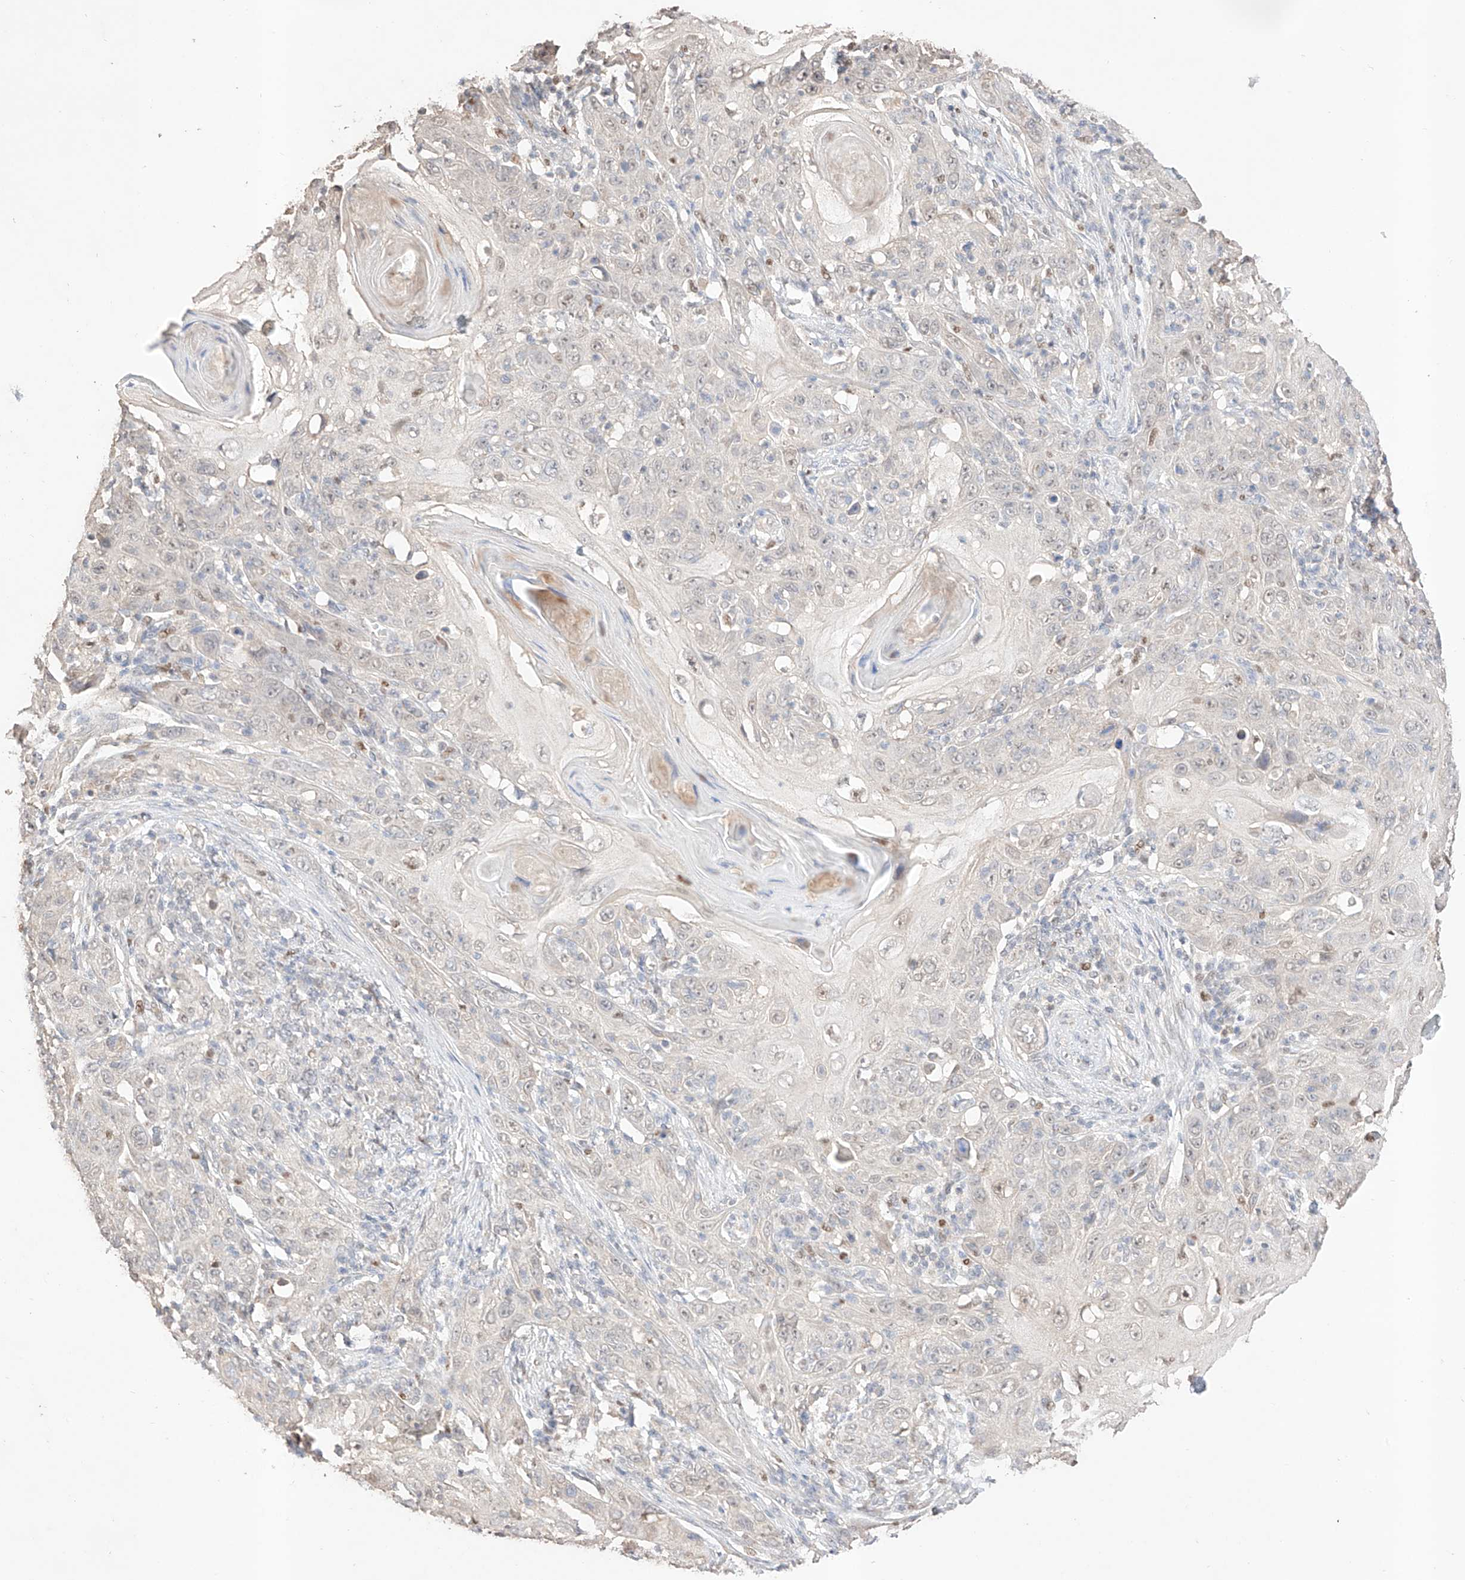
{"staining": {"intensity": "negative", "quantity": "none", "location": "none"}, "tissue": "skin cancer", "cell_type": "Tumor cells", "image_type": "cancer", "snomed": [{"axis": "morphology", "description": "Squamous cell carcinoma, NOS"}, {"axis": "topography", "description": "Skin"}], "caption": "This is an IHC histopathology image of human squamous cell carcinoma (skin). There is no expression in tumor cells.", "gene": "APIP", "patient": {"sex": "female", "age": 88}}